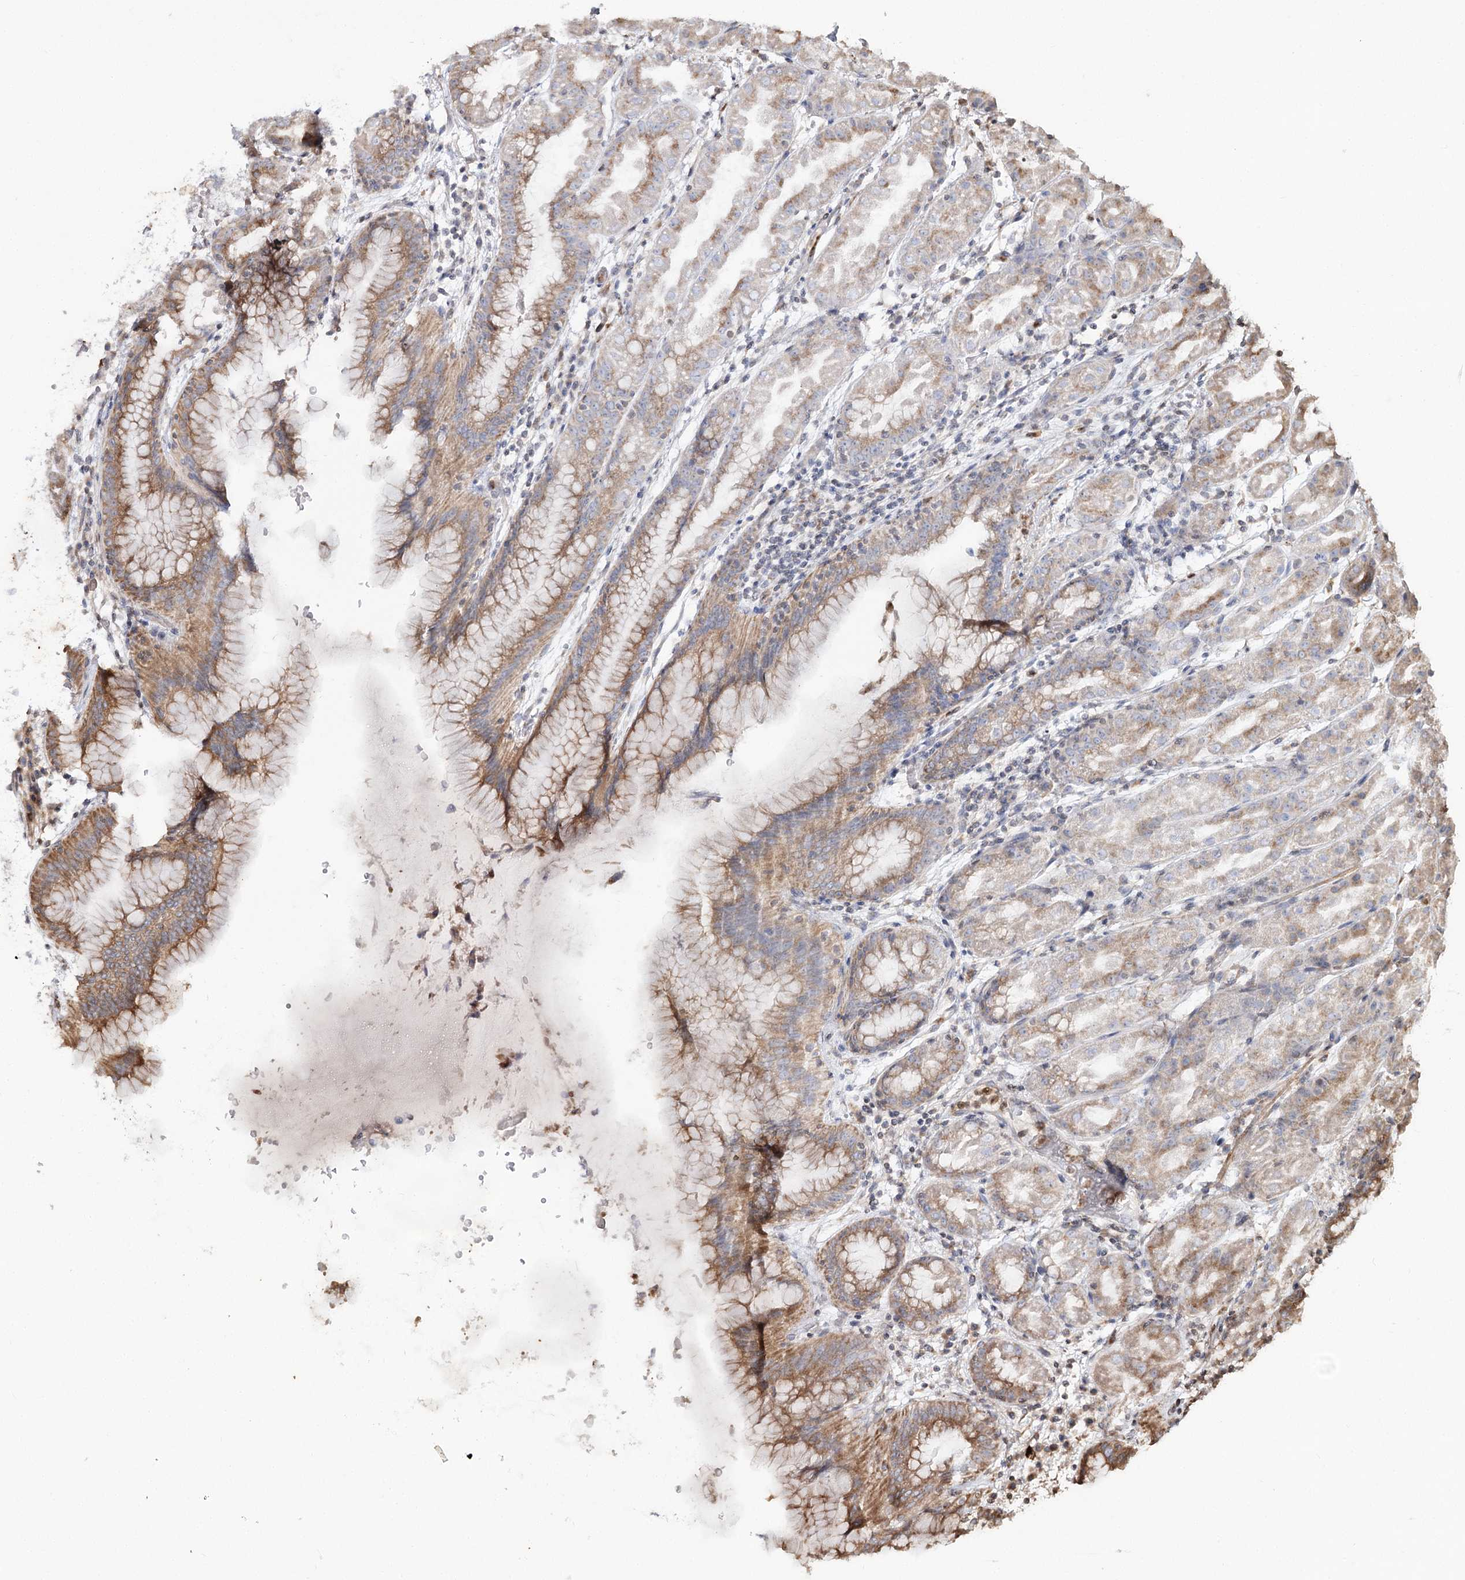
{"staining": {"intensity": "moderate", "quantity": "25%-75%", "location": "cytoplasmic/membranous"}, "tissue": "stomach", "cell_type": "Glandular cells", "image_type": "normal", "snomed": [{"axis": "morphology", "description": "Normal tissue, NOS"}, {"axis": "topography", "description": "Stomach"}], "caption": "Unremarkable stomach shows moderate cytoplasmic/membranous positivity in approximately 25%-75% of glandular cells (DAB (3,3'-diaminobenzidine) = brown stain, brightfield microscopy at high magnification)..", "gene": "MTMR3", "patient": {"sex": "female", "age": 79}}